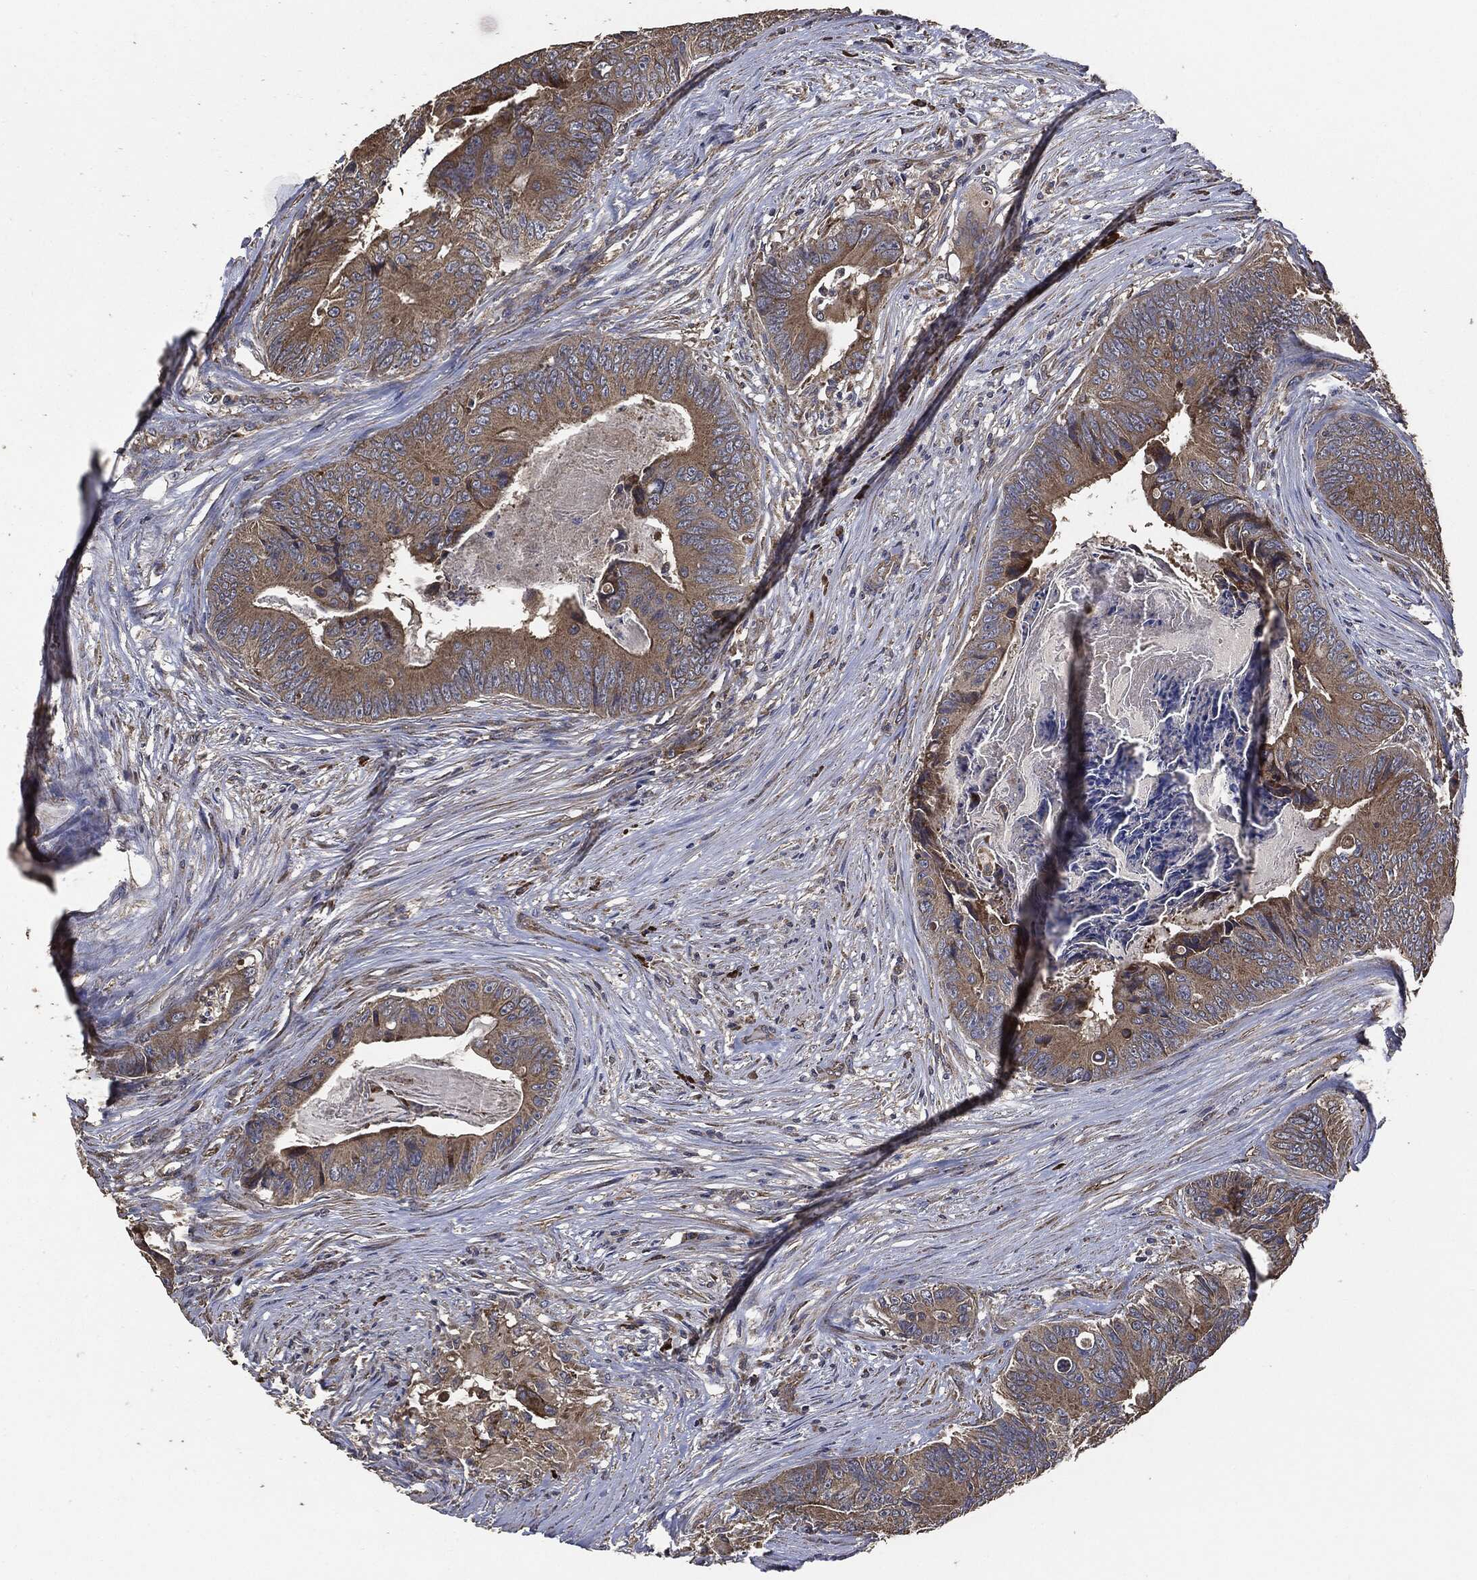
{"staining": {"intensity": "moderate", "quantity": "25%-75%", "location": "cytoplasmic/membranous"}, "tissue": "colorectal cancer", "cell_type": "Tumor cells", "image_type": "cancer", "snomed": [{"axis": "morphology", "description": "Adenocarcinoma, NOS"}, {"axis": "topography", "description": "Colon"}], "caption": "Immunohistochemistry (IHC) (DAB) staining of colorectal adenocarcinoma exhibits moderate cytoplasmic/membranous protein staining in about 25%-75% of tumor cells.", "gene": "STK3", "patient": {"sex": "male", "age": 84}}